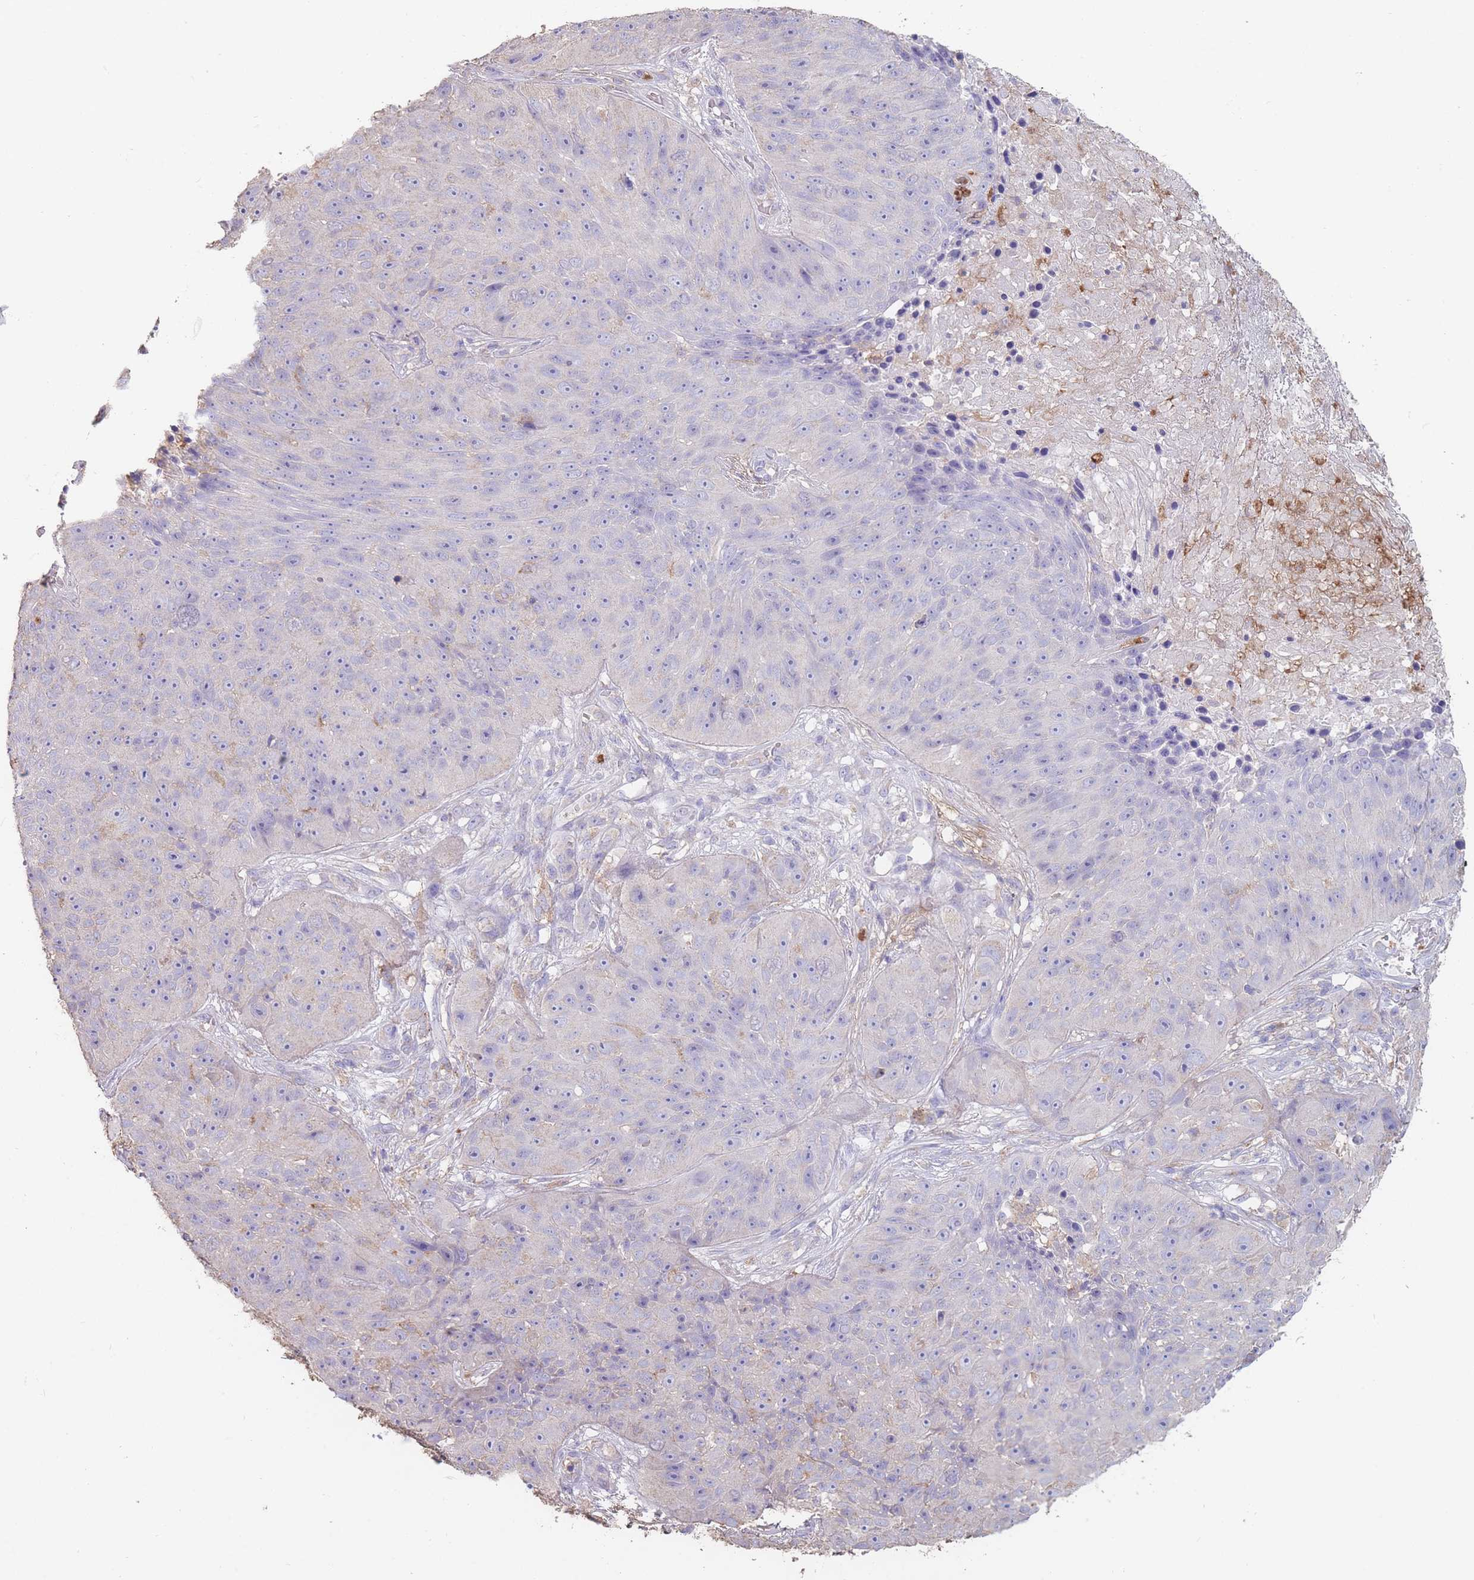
{"staining": {"intensity": "negative", "quantity": "none", "location": "none"}, "tissue": "skin cancer", "cell_type": "Tumor cells", "image_type": "cancer", "snomed": [{"axis": "morphology", "description": "Squamous cell carcinoma, NOS"}, {"axis": "topography", "description": "Skin"}], "caption": "An immunohistochemistry image of squamous cell carcinoma (skin) is shown. There is no staining in tumor cells of squamous cell carcinoma (skin).", "gene": "CLEC12A", "patient": {"sex": "female", "age": 87}}